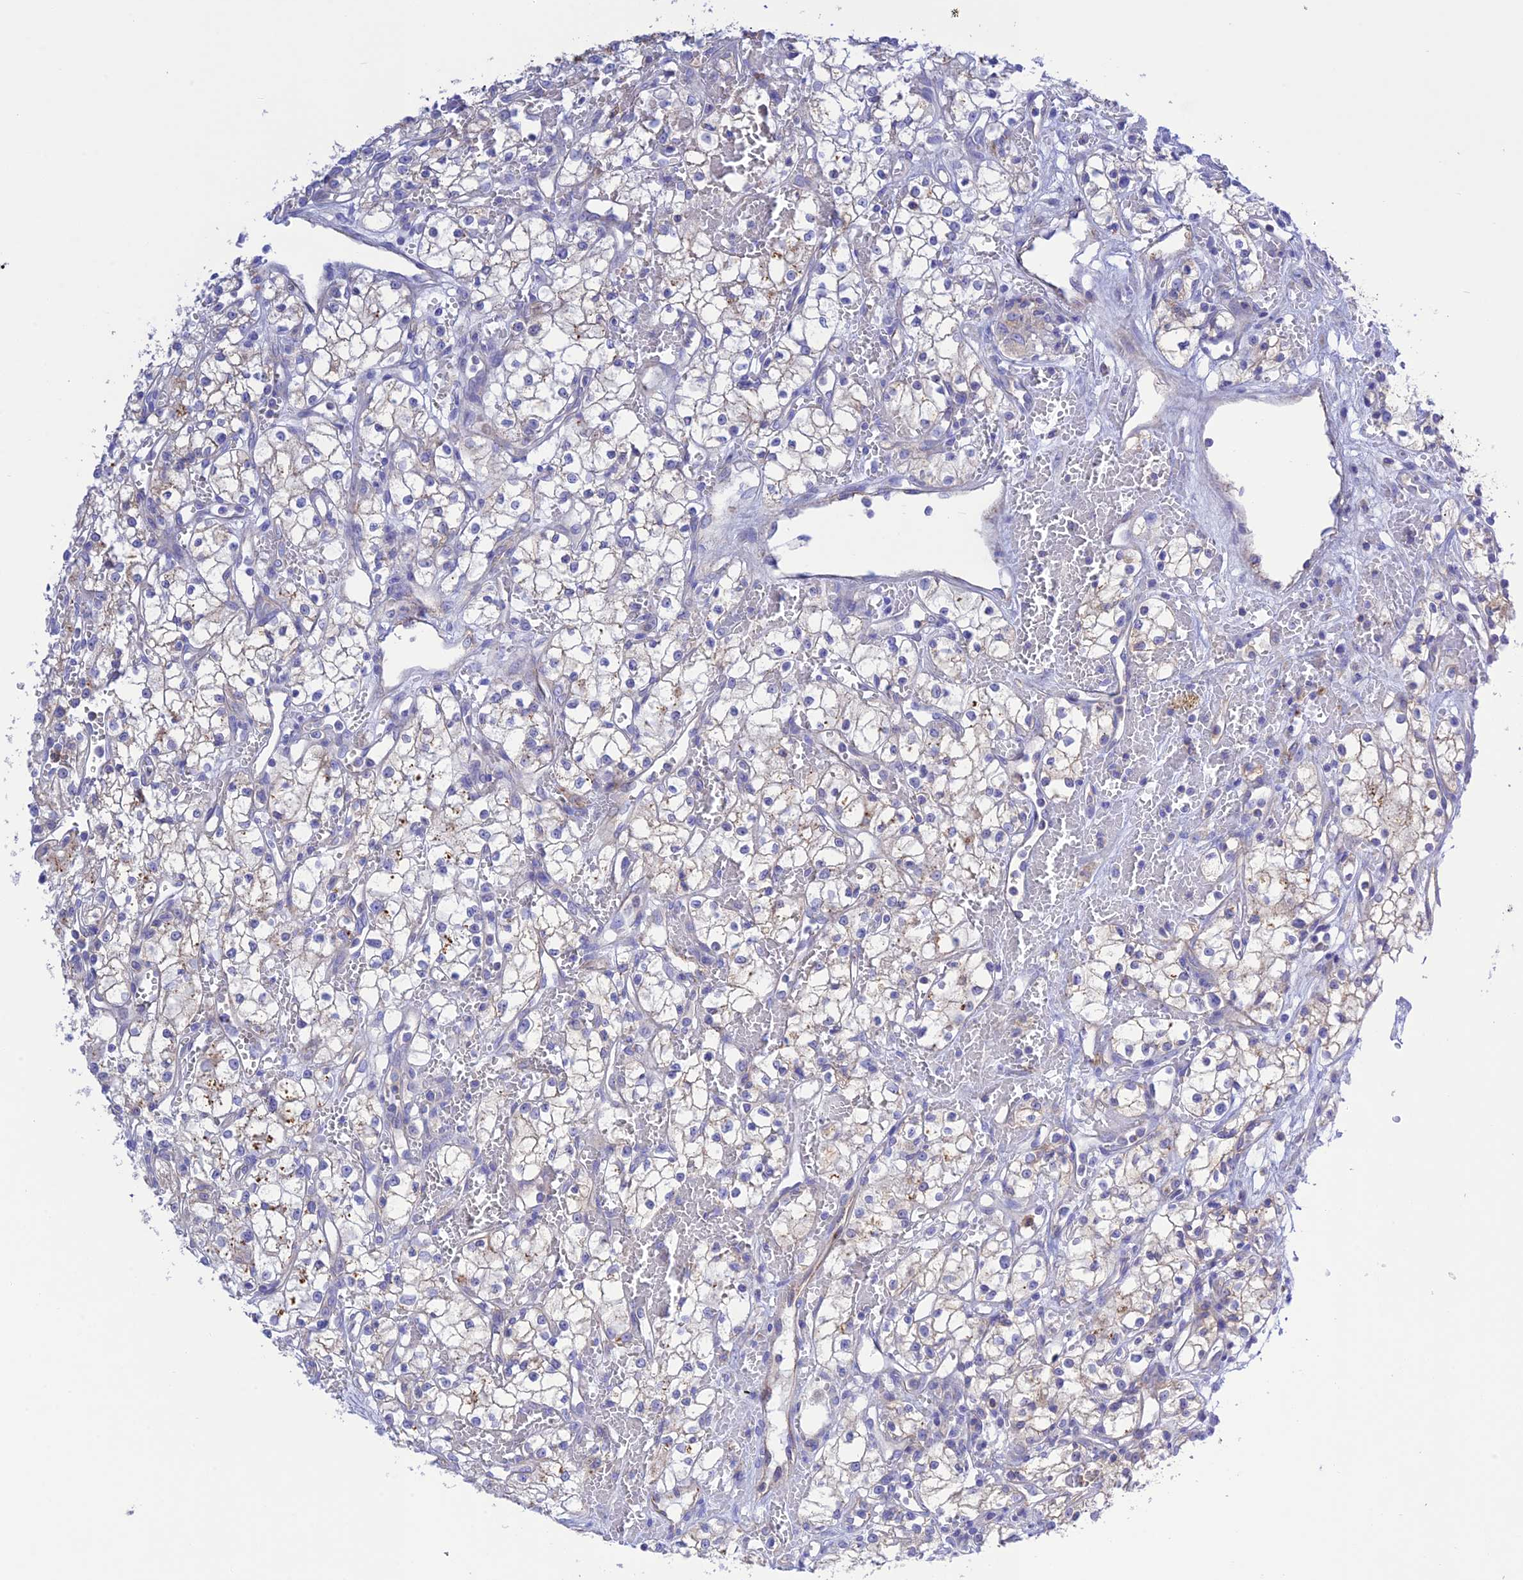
{"staining": {"intensity": "negative", "quantity": "none", "location": "none"}, "tissue": "renal cancer", "cell_type": "Tumor cells", "image_type": "cancer", "snomed": [{"axis": "morphology", "description": "Adenocarcinoma, NOS"}, {"axis": "topography", "description": "Kidney"}], "caption": "IHC micrograph of renal cancer (adenocarcinoma) stained for a protein (brown), which shows no positivity in tumor cells. (DAB immunohistochemistry, high magnification).", "gene": "CHSY3", "patient": {"sex": "male", "age": 59}}